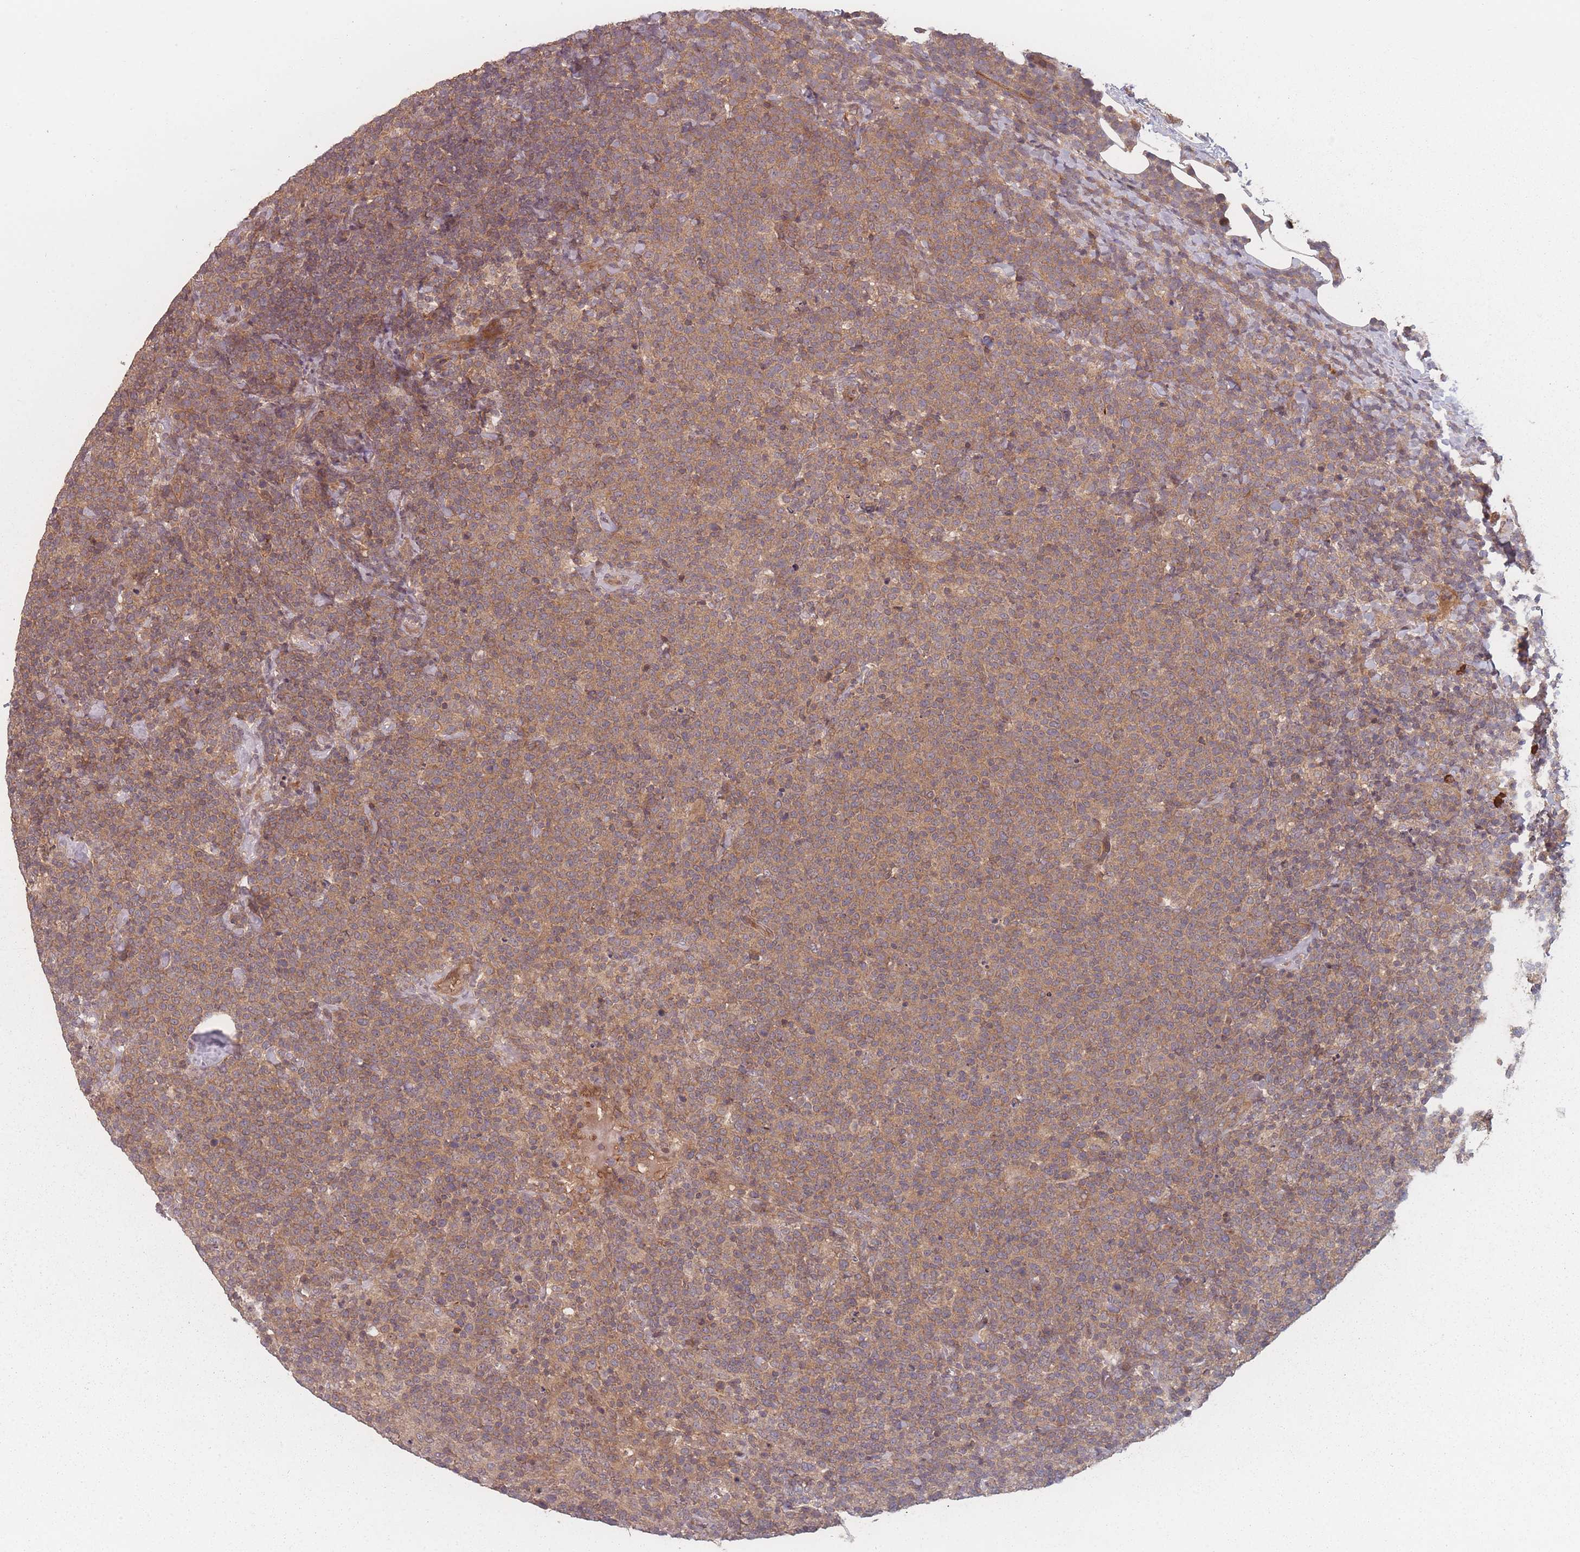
{"staining": {"intensity": "moderate", "quantity": ">75%", "location": "cytoplasmic/membranous"}, "tissue": "lymphoma", "cell_type": "Tumor cells", "image_type": "cancer", "snomed": [{"axis": "morphology", "description": "Malignant lymphoma, non-Hodgkin's type, High grade"}, {"axis": "topography", "description": "Lymph node"}], "caption": "Immunohistochemical staining of human lymphoma reveals medium levels of moderate cytoplasmic/membranous positivity in about >75% of tumor cells.", "gene": "HAGH", "patient": {"sex": "male", "age": 61}}